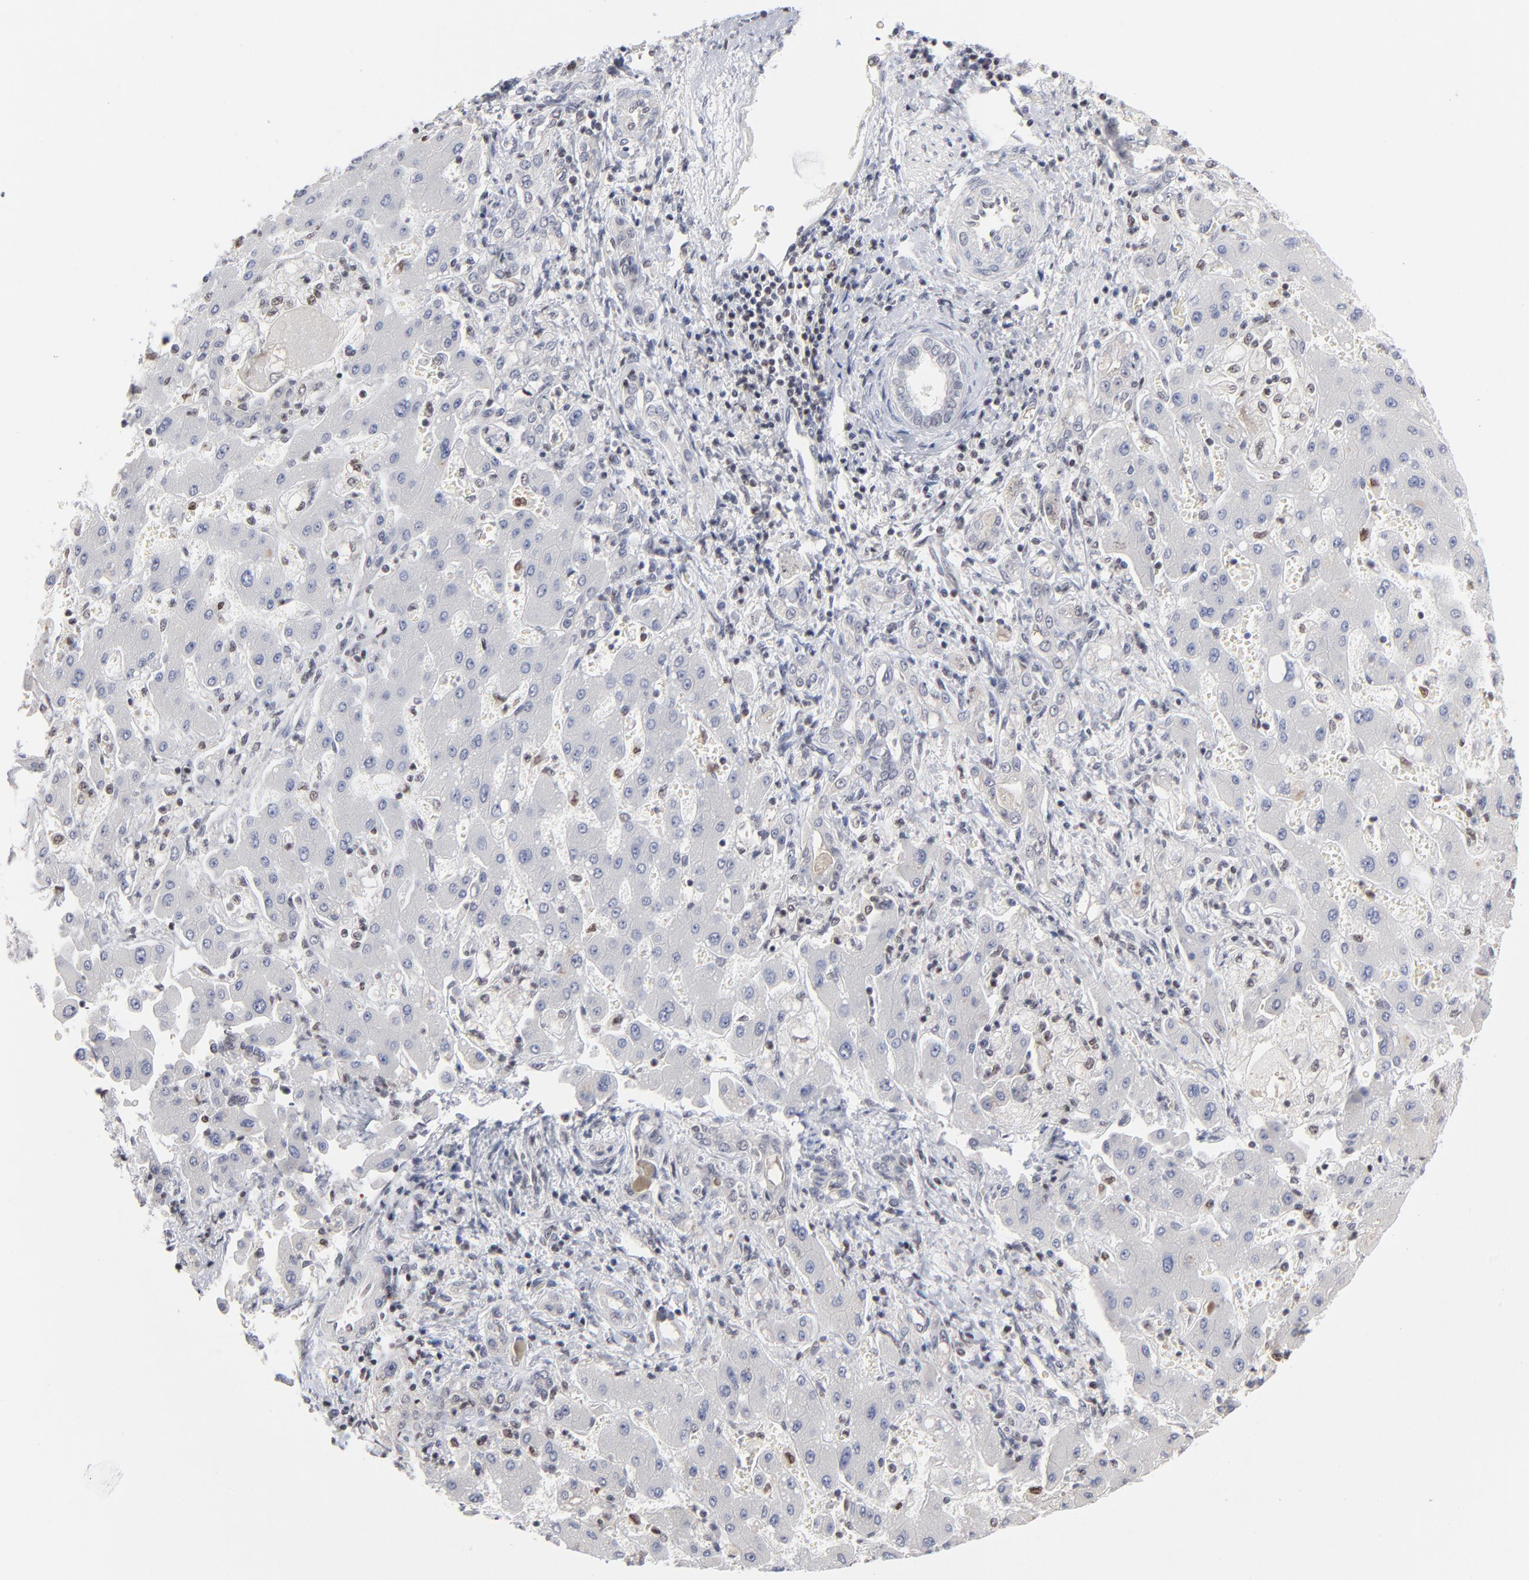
{"staining": {"intensity": "negative", "quantity": "none", "location": "none"}, "tissue": "liver cancer", "cell_type": "Tumor cells", "image_type": "cancer", "snomed": [{"axis": "morphology", "description": "Cholangiocarcinoma"}, {"axis": "topography", "description": "Liver"}], "caption": "Tumor cells show no significant protein positivity in liver cholangiocarcinoma.", "gene": "MAX", "patient": {"sex": "male", "age": 50}}